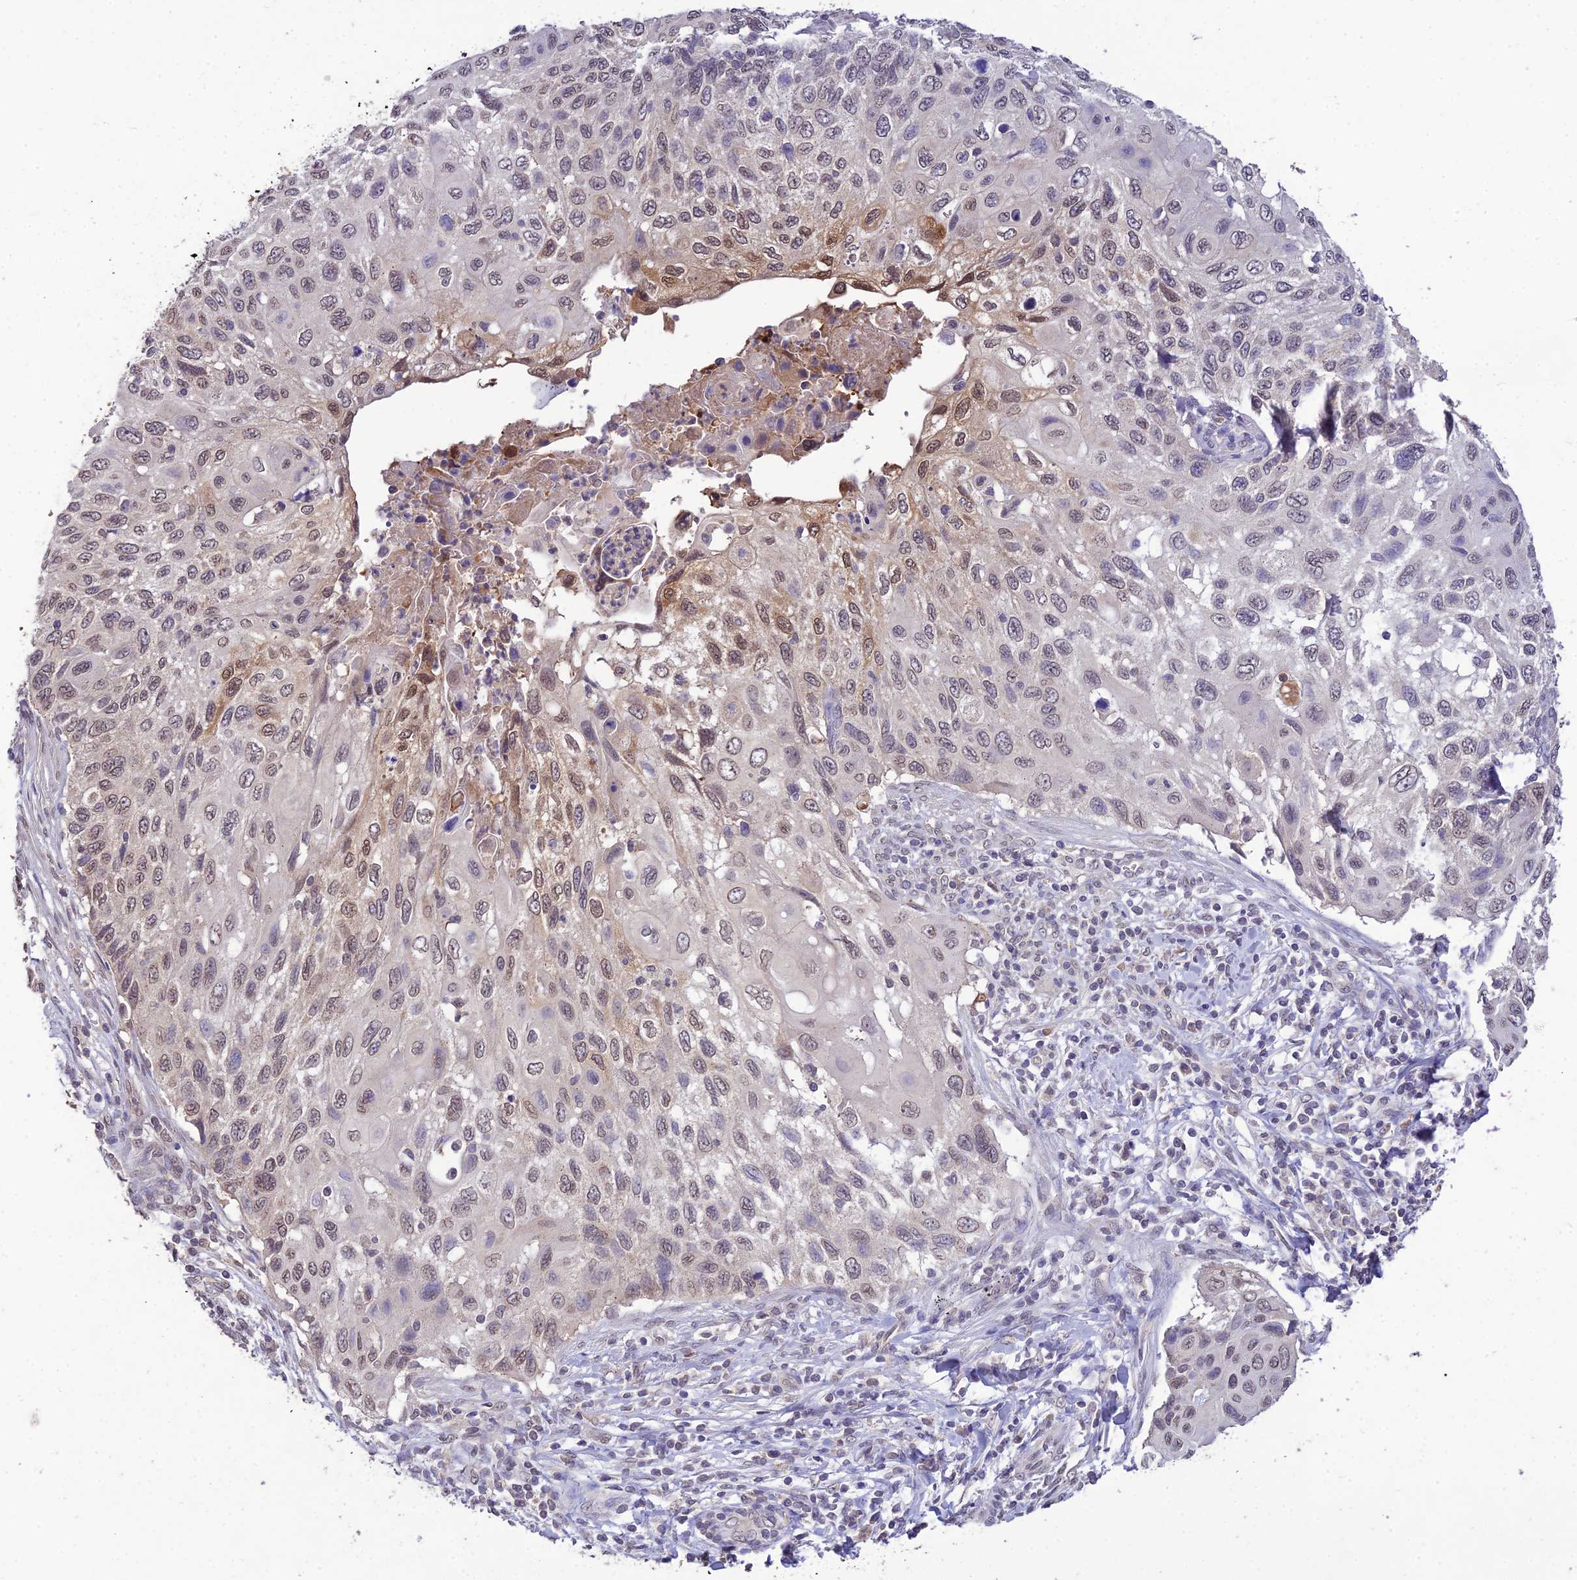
{"staining": {"intensity": "moderate", "quantity": ">75%", "location": "nuclear"}, "tissue": "cervical cancer", "cell_type": "Tumor cells", "image_type": "cancer", "snomed": [{"axis": "morphology", "description": "Squamous cell carcinoma, NOS"}, {"axis": "topography", "description": "Cervix"}], "caption": "This is an image of immunohistochemistry staining of cervical squamous cell carcinoma, which shows moderate staining in the nuclear of tumor cells.", "gene": "PGK1", "patient": {"sex": "female", "age": 70}}